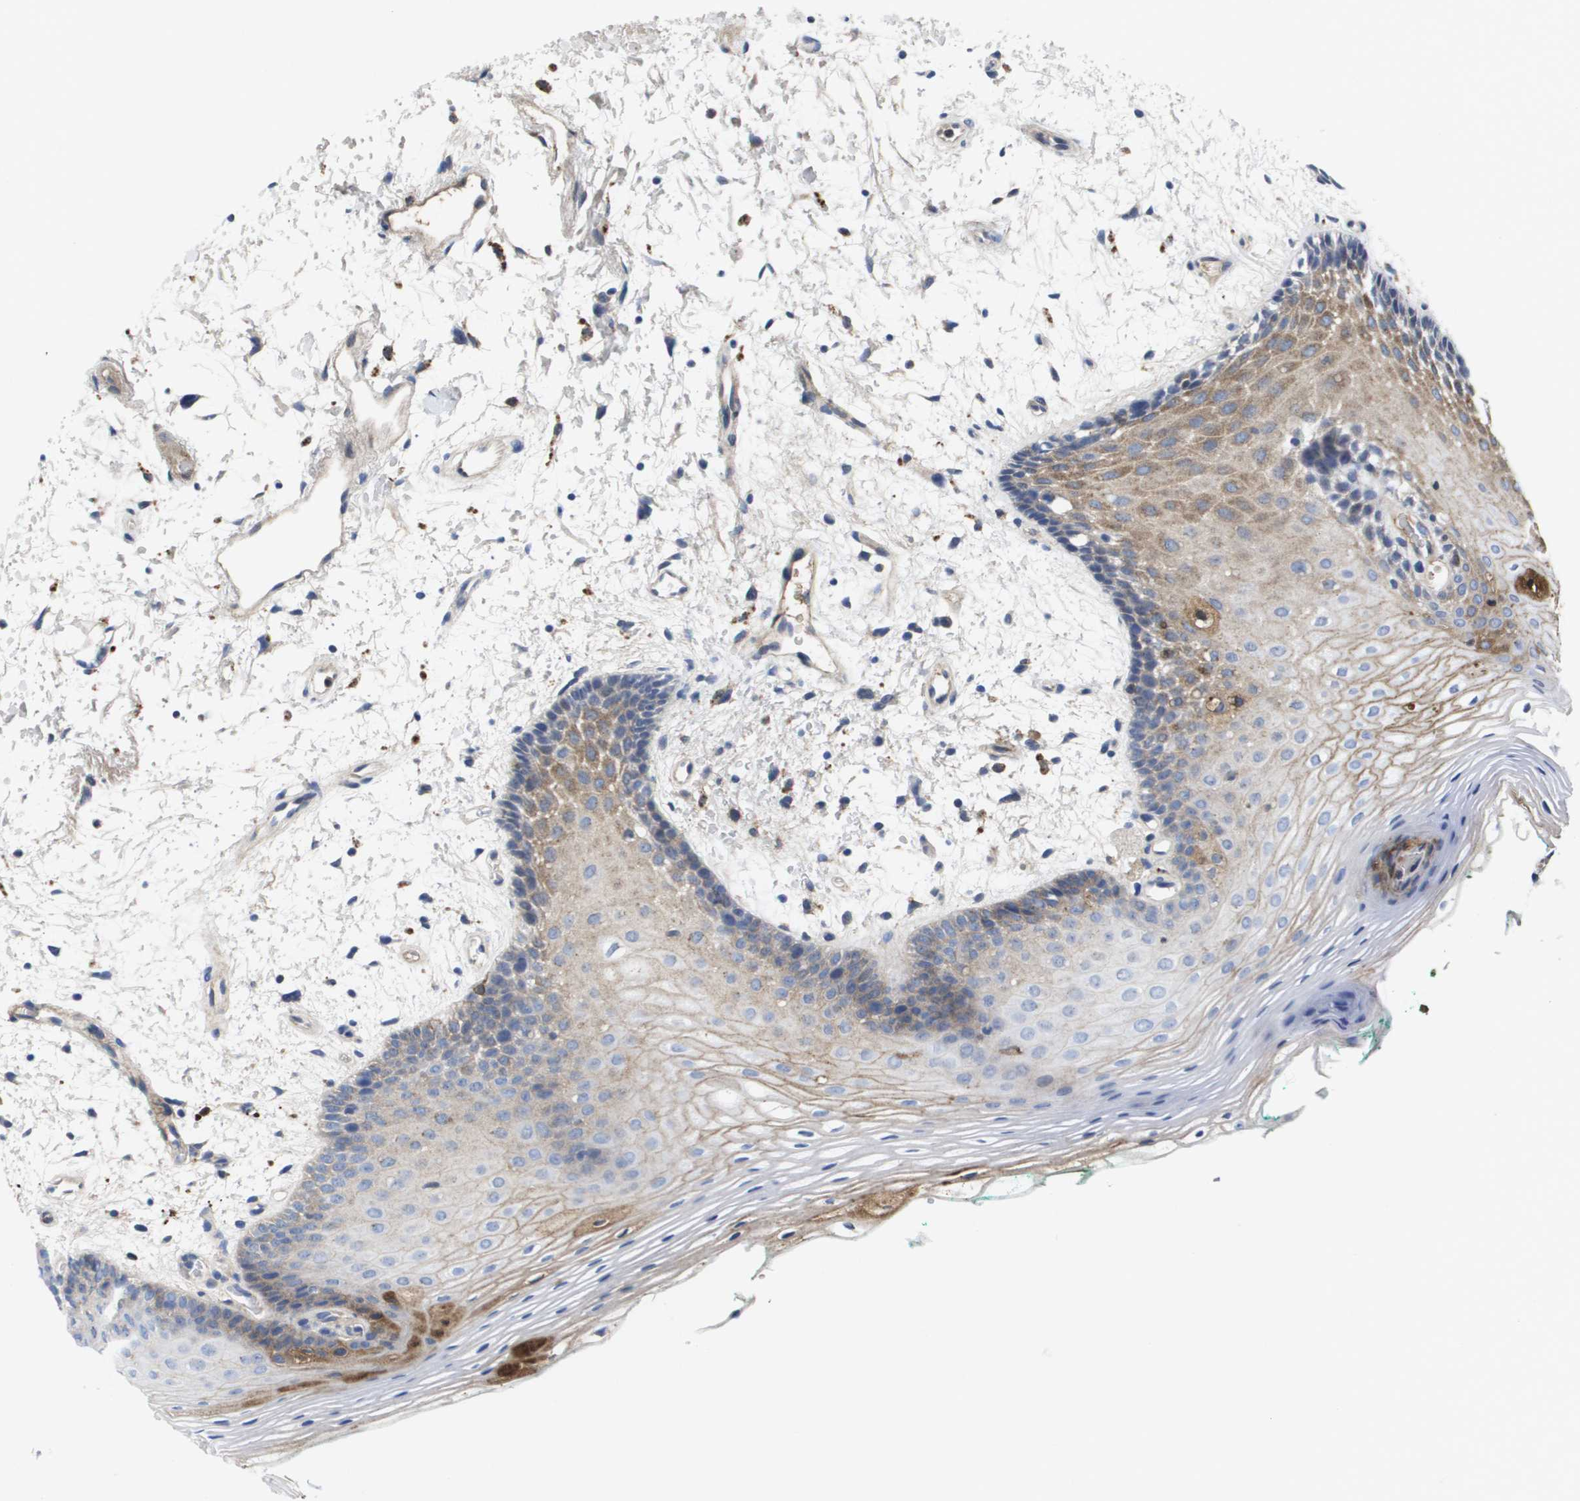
{"staining": {"intensity": "weak", "quantity": "<25%", "location": "cytoplasmic/membranous"}, "tissue": "oral mucosa", "cell_type": "Squamous epithelial cells", "image_type": "normal", "snomed": [{"axis": "morphology", "description": "Normal tissue, NOS"}, {"axis": "topography", "description": "Skeletal muscle"}, {"axis": "topography", "description": "Oral tissue"}, {"axis": "topography", "description": "Peripheral nerve tissue"}], "caption": "High power microscopy image of an IHC image of normal oral mucosa, revealing no significant positivity in squamous epithelial cells. (DAB (3,3'-diaminobenzidine) IHC visualized using brightfield microscopy, high magnification).", "gene": "SERPINC1", "patient": {"sex": "female", "age": 84}}